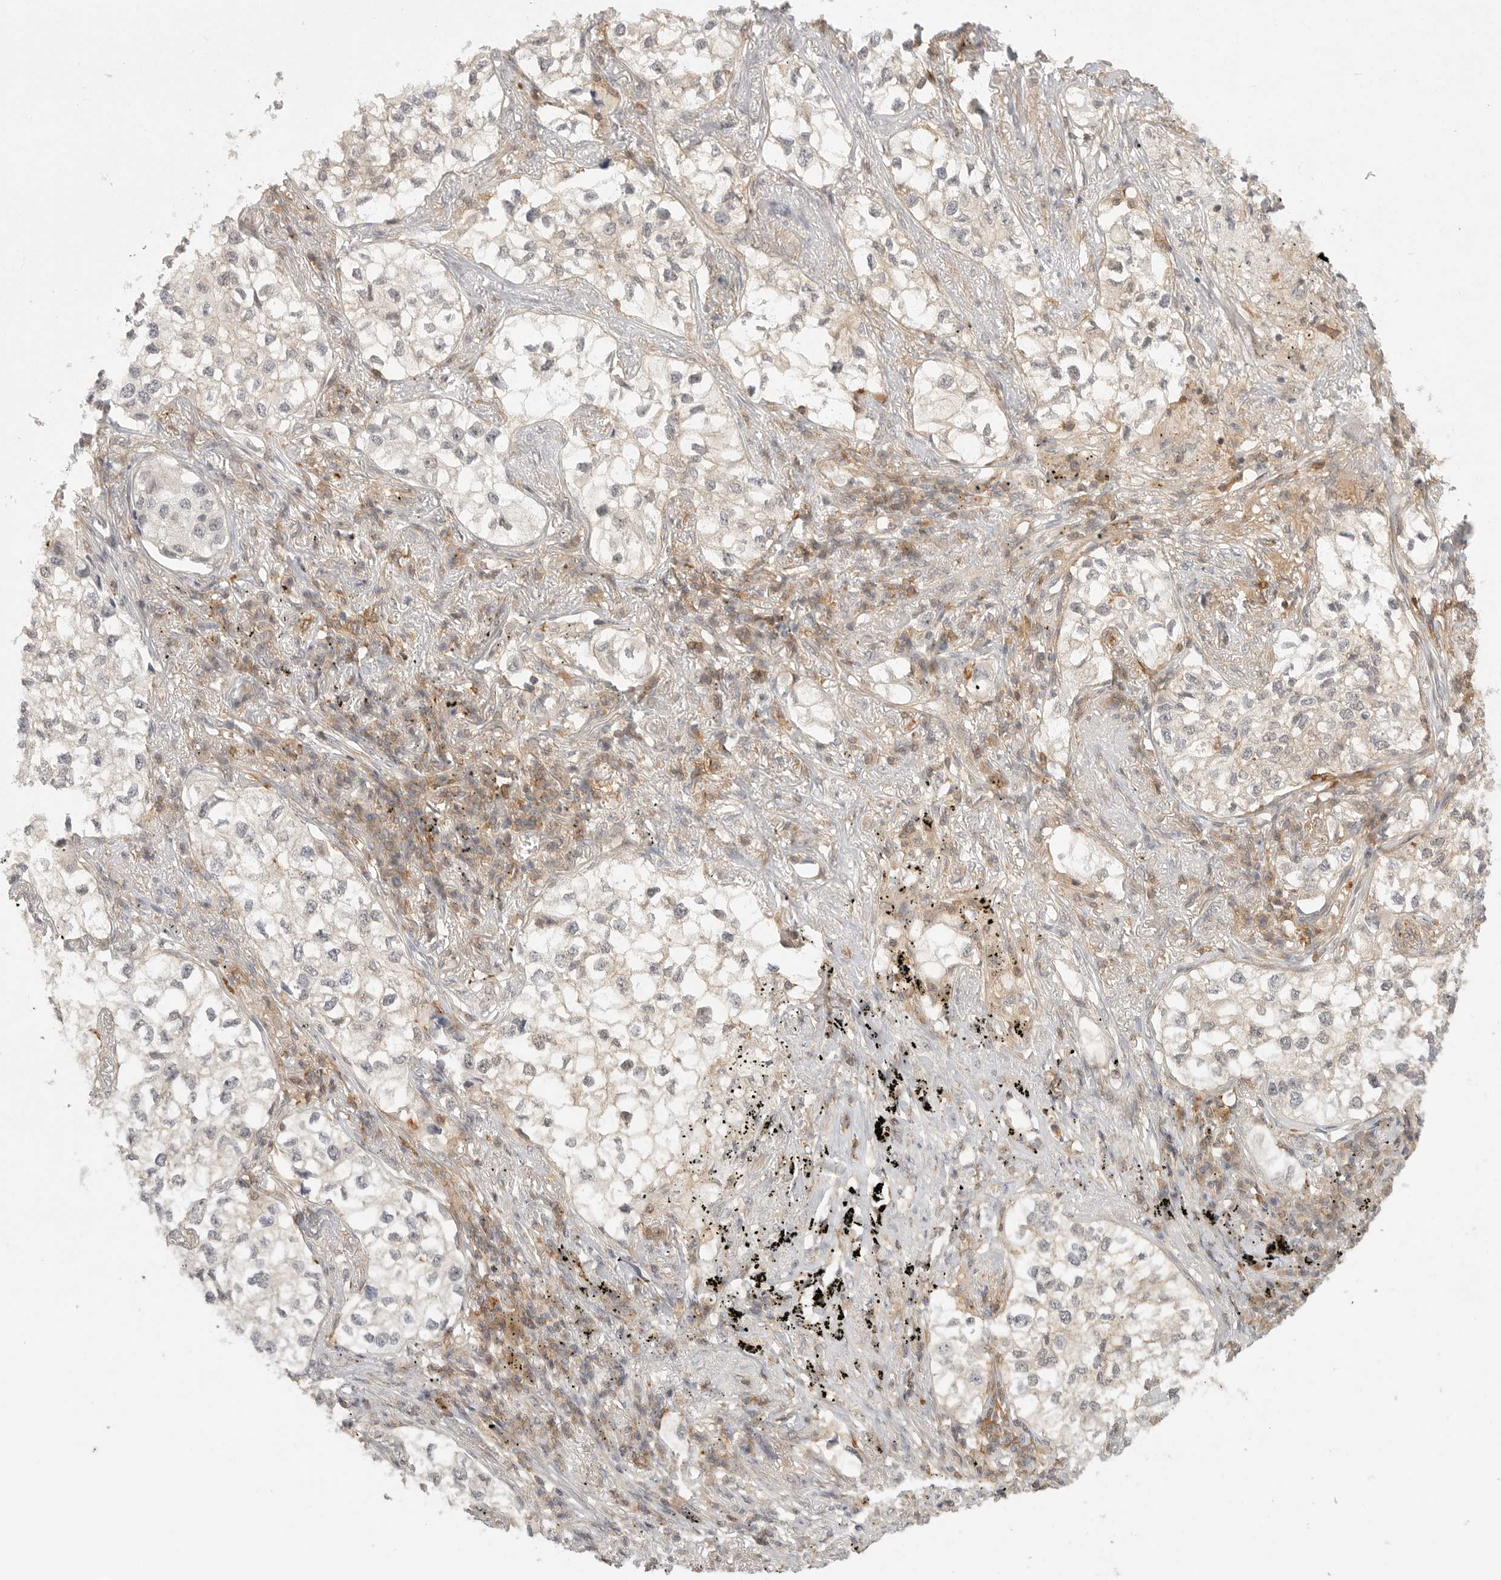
{"staining": {"intensity": "weak", "quantity": "<25%", "location": "cytoplasmic/membranous"}, "tissue": "lung cancer", "cell_type": "Tumor cells", "image_type": "cancer", "snomed": [{"axis": "morphology", "description": "Adenocarcinoma, NOS"}, {"axis": "topography", "description": "Lung"}], "caption": "Lung cancer (adenocarcinoma) stained for a protein using immunohistochemistry (IHC) shows no staining tumor cells.", "gene": "DBNL", "patient": {"sex": "male", "age": 63}}